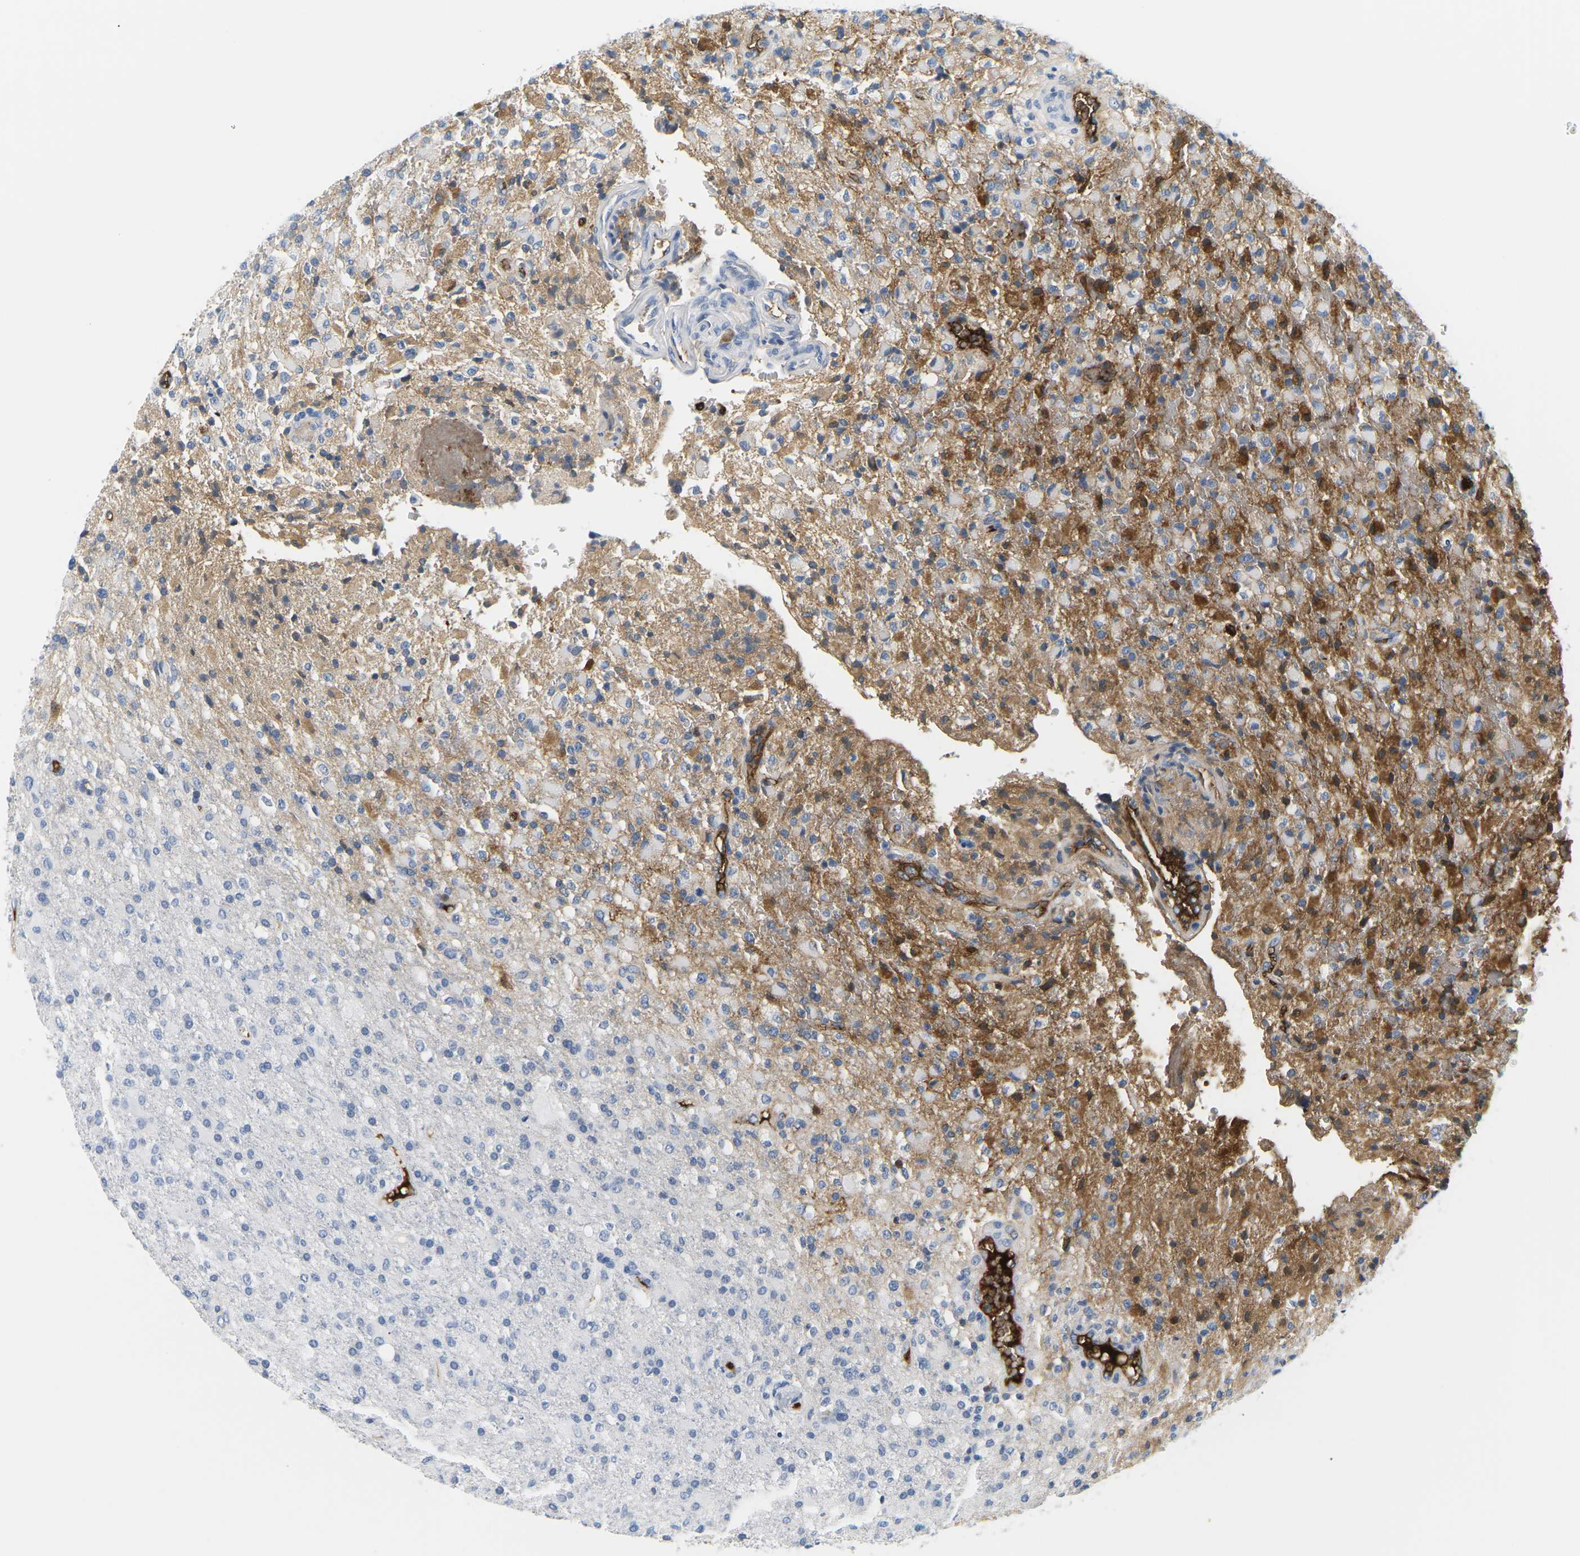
{"staining": {"intensity": "moderate", "quantity": "25%-75%", "location": "cytoplasmic/membranous"}, "tissue": "glioma", "cell_type": "Tumor cells", "image_type": "cancer", "snomed": [{"axis": "morphology", "description": "Glioma, malignant, High grade"}, {"axis": "topography", "description": "Brain"}], "caption": "This is an image of immunohistochemistry (IHC) staining of malignant glioma (high-grade), which shows moderate expression in the cytoplasmic/membranous of tumor cells.", "gene": "APOB", "patient": {"sex": "male", "age": 71}}